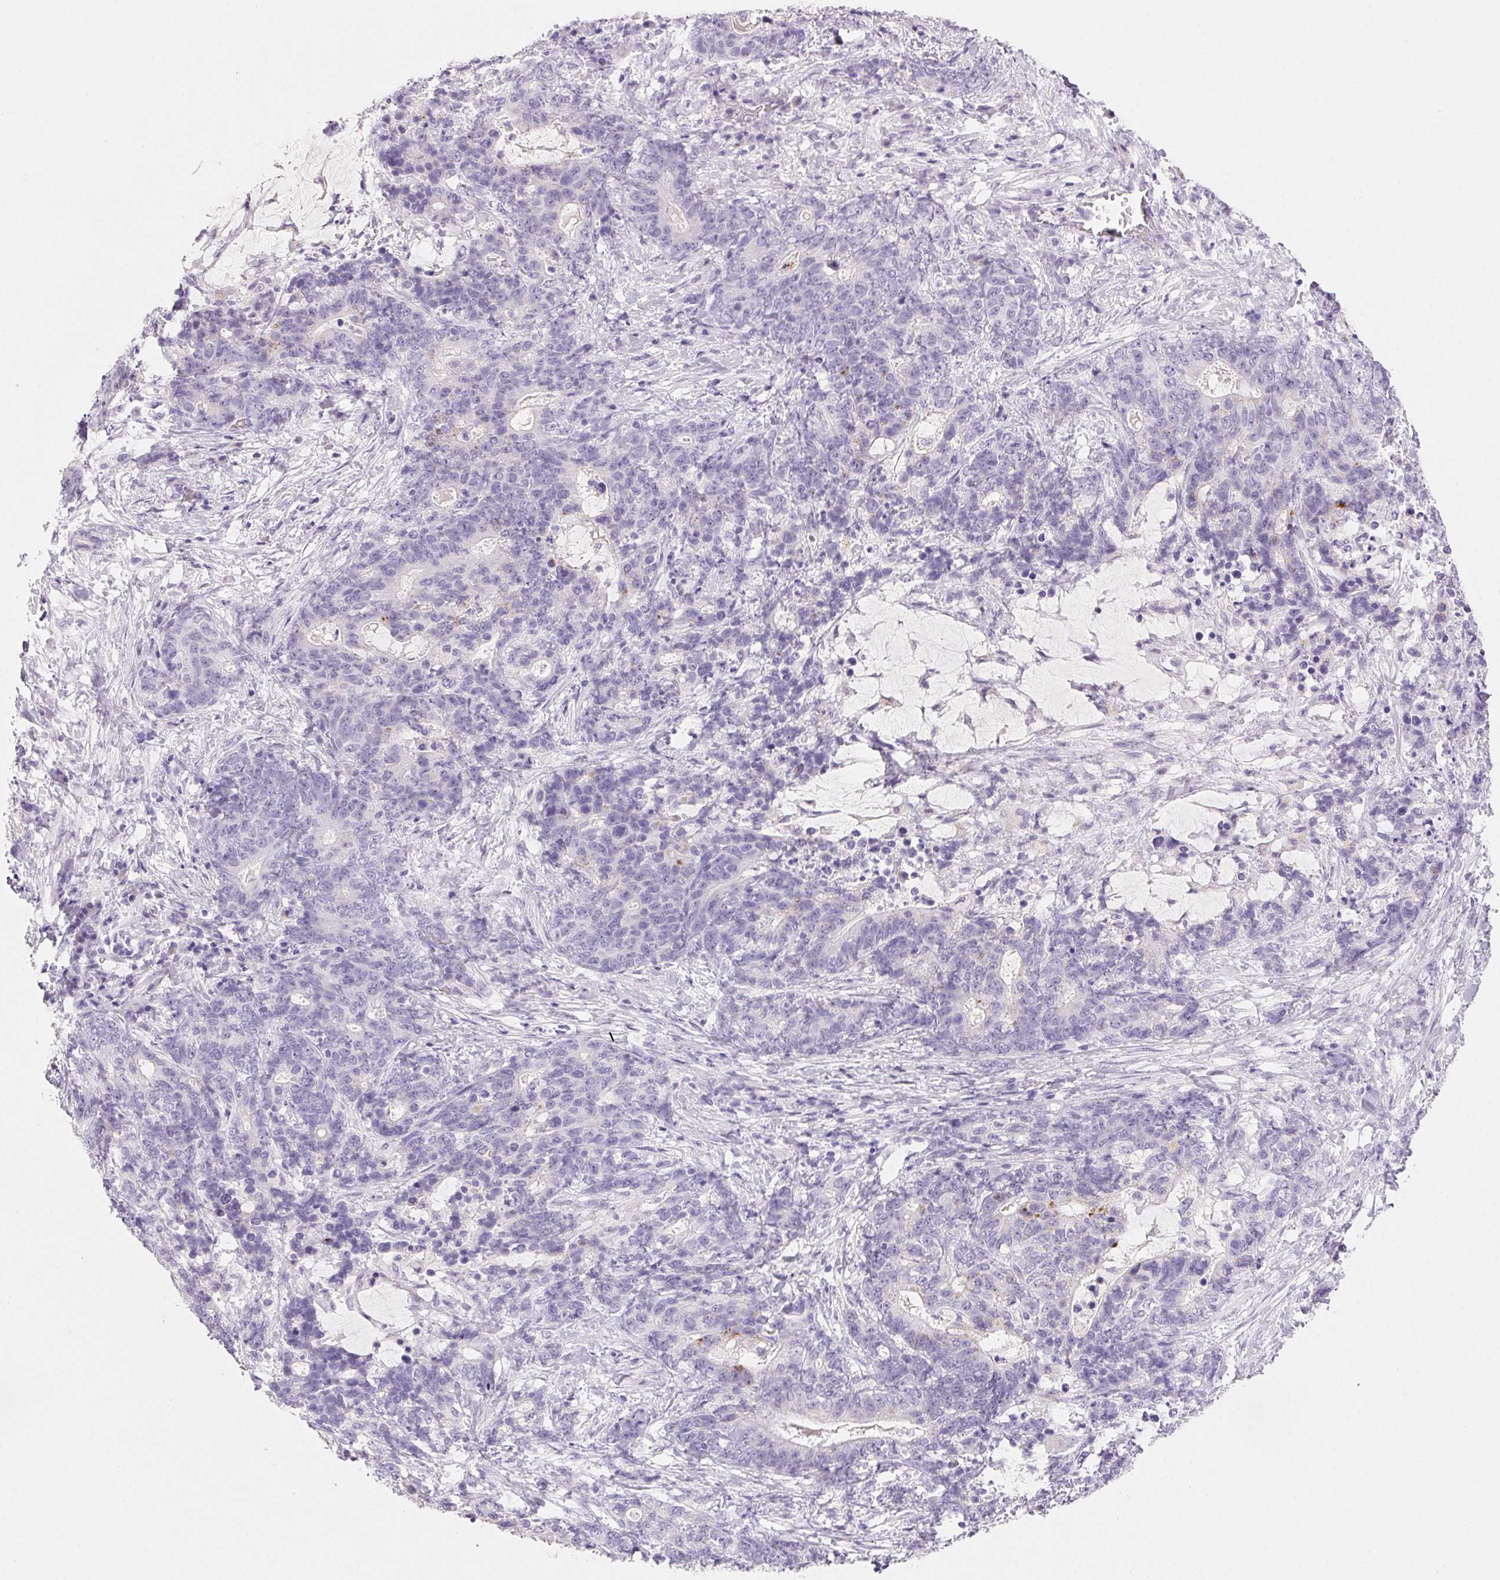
{"staining": {"intensity": "negative", "quantity": "none", "location": "none"}, "tissue": "stomach cancer", "cell_type": "Tumor cells", "image_type": "cancer", "snomed": [{"axis": "morphology", "description": "Normal tissue, NOS"}, {"axis": "morphology", "description": "Adenocarcinoma, NOS"}, {"axis": "topography", "description": "Stomach"}], "caption": "High power microscopy histopathology image of an immunohistochemistry (IHC) image of stomach cancer, revealing no significant staining in tumor cells. (DAB (3,3'-diaminobenzidine) immunohistochemistry visualized using brightfield microscopy, high magnification).", "gene": "BPIFB2", "patient": {"sex": "female", "age": 64}}